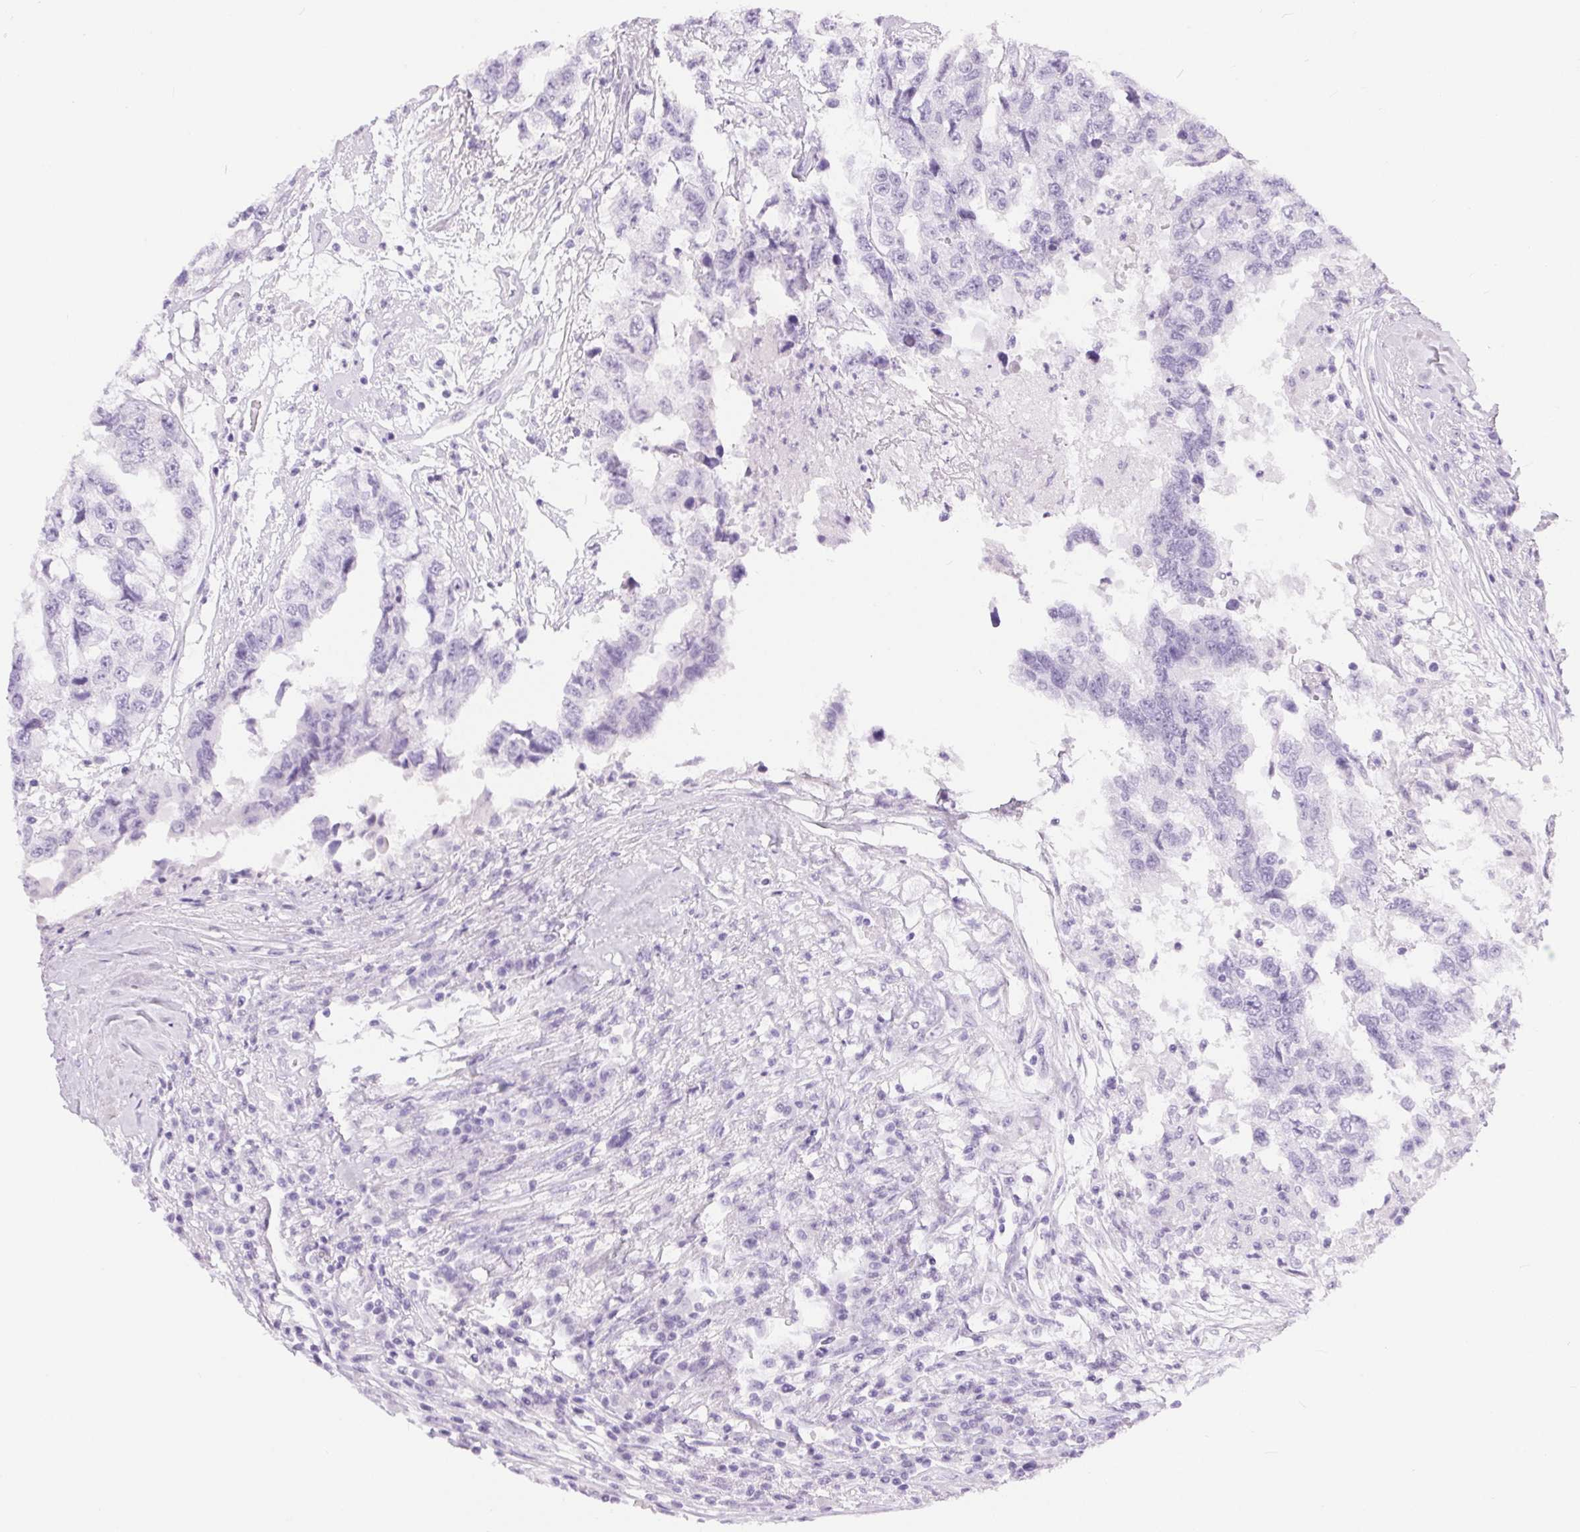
{"staining": {"intensity": "negative", "quantity": "none", "location": "none"}, "tissue": "testis cancer", "cell_type": "Tumor cells", "image_type": "cancer", "snomed": [{"axis": "morphology", "description": "Carcinoma, Embryonal, NOS"}, {"axis": "topography", "description": "Testis"}], "caption": "This histopathology image is of testis cancer stained with immunohistochemistry to label a protein in brown with the nuclei are counter-stained blue. There is no staining in tumor cells.", "gene": "XDH", "patient": {"sex": "male", "age": 83}}